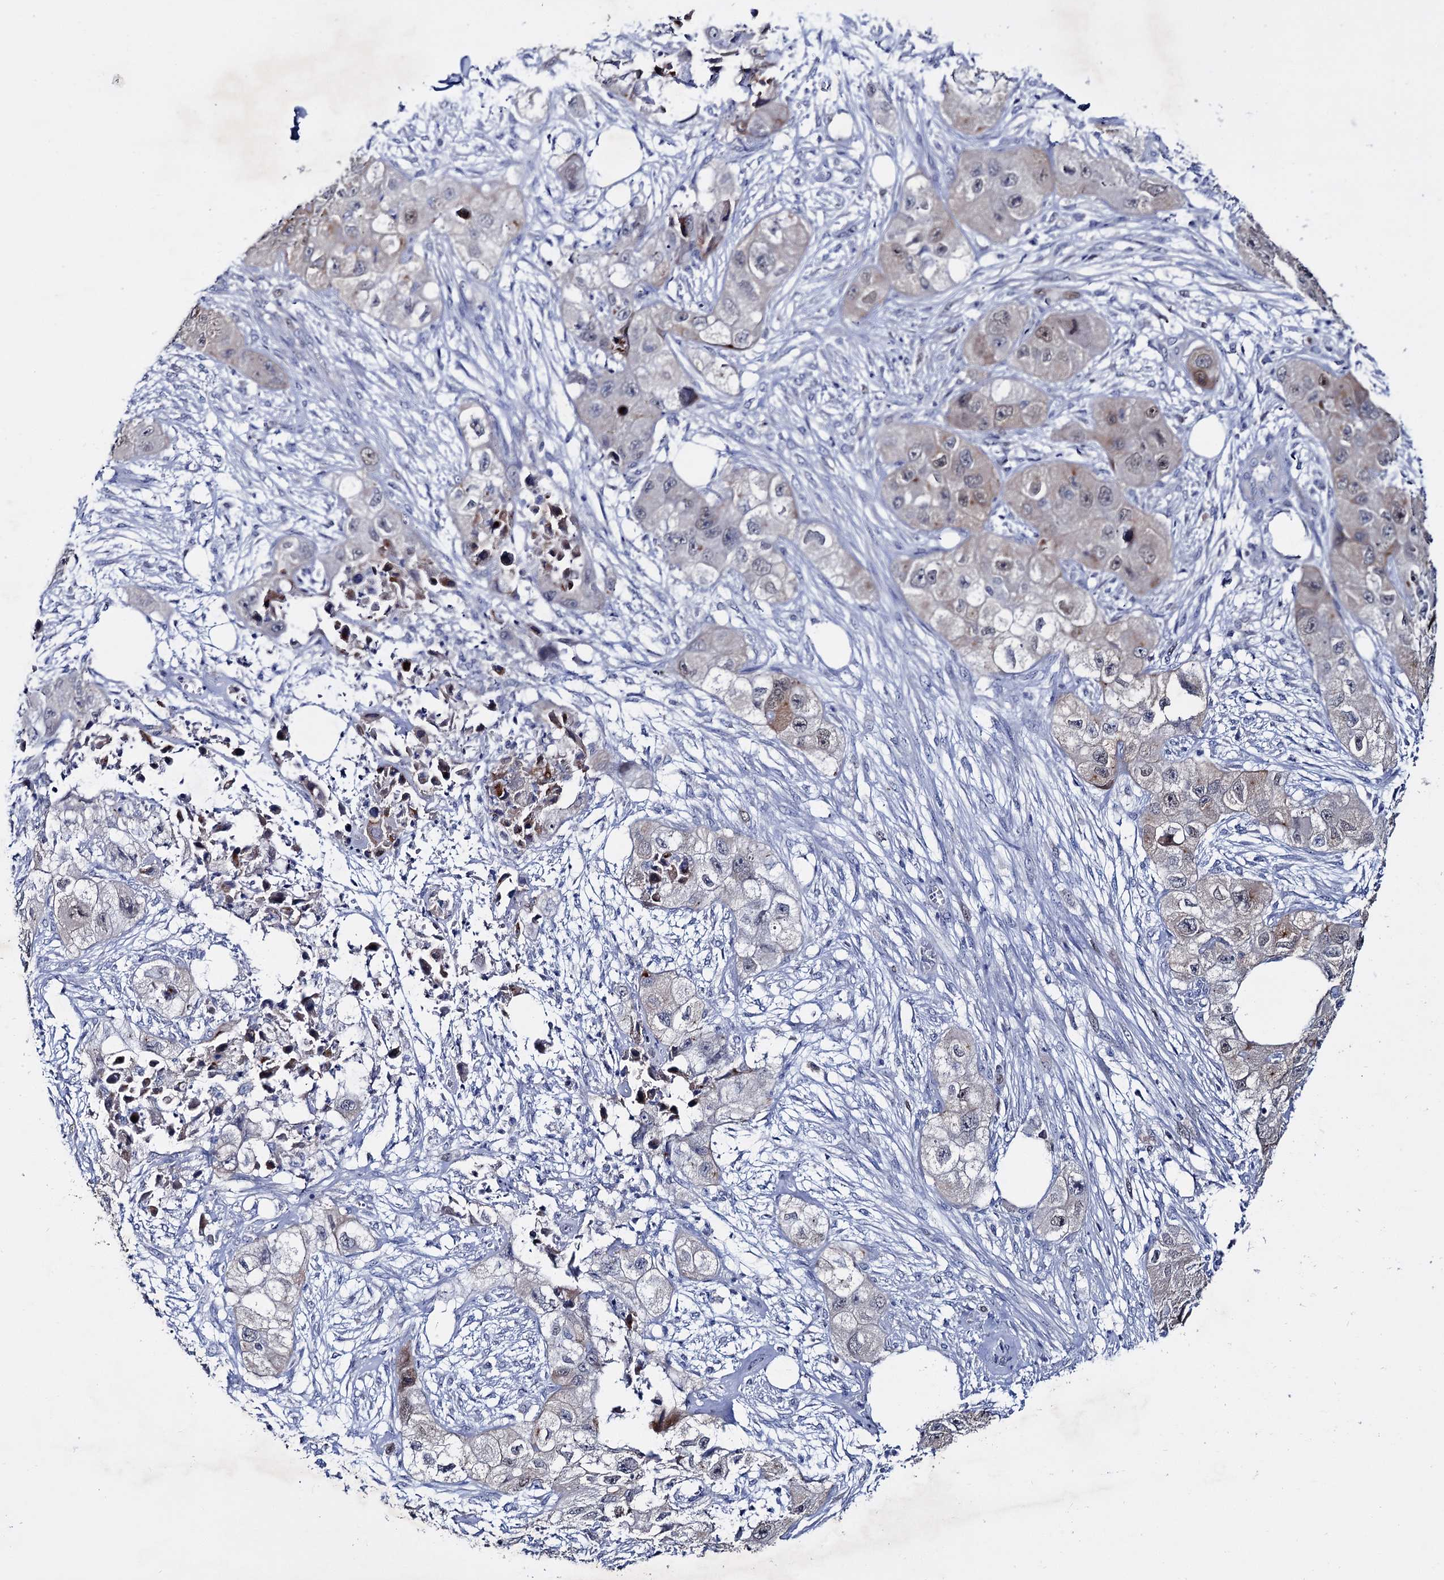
{"staining": {"intensity": "moderate", "quantity": "<25%", "location": "cytoplasmic/membranous,nuclear"}, "tissue": "skin cancer", "cell_type": "Tumor cells", "image_type": "cancer", "snomed": [{"axis": "morphology", "description": "Squamous cell carcinoma, NOS"}, {"axis": "topography", "description": "Skin"}, {"axis": "topography", "description": "Subcutis"}], "caption": "Immunohistochemistry (IHC) of squamous cell carcinoma (skin) displays low levels of moderate cytoplasmic/membranous and nuclear expression in about <25% of tumor cells.", "gene": "FAM111B", "patient": {"sex": "male", "age": 73}}